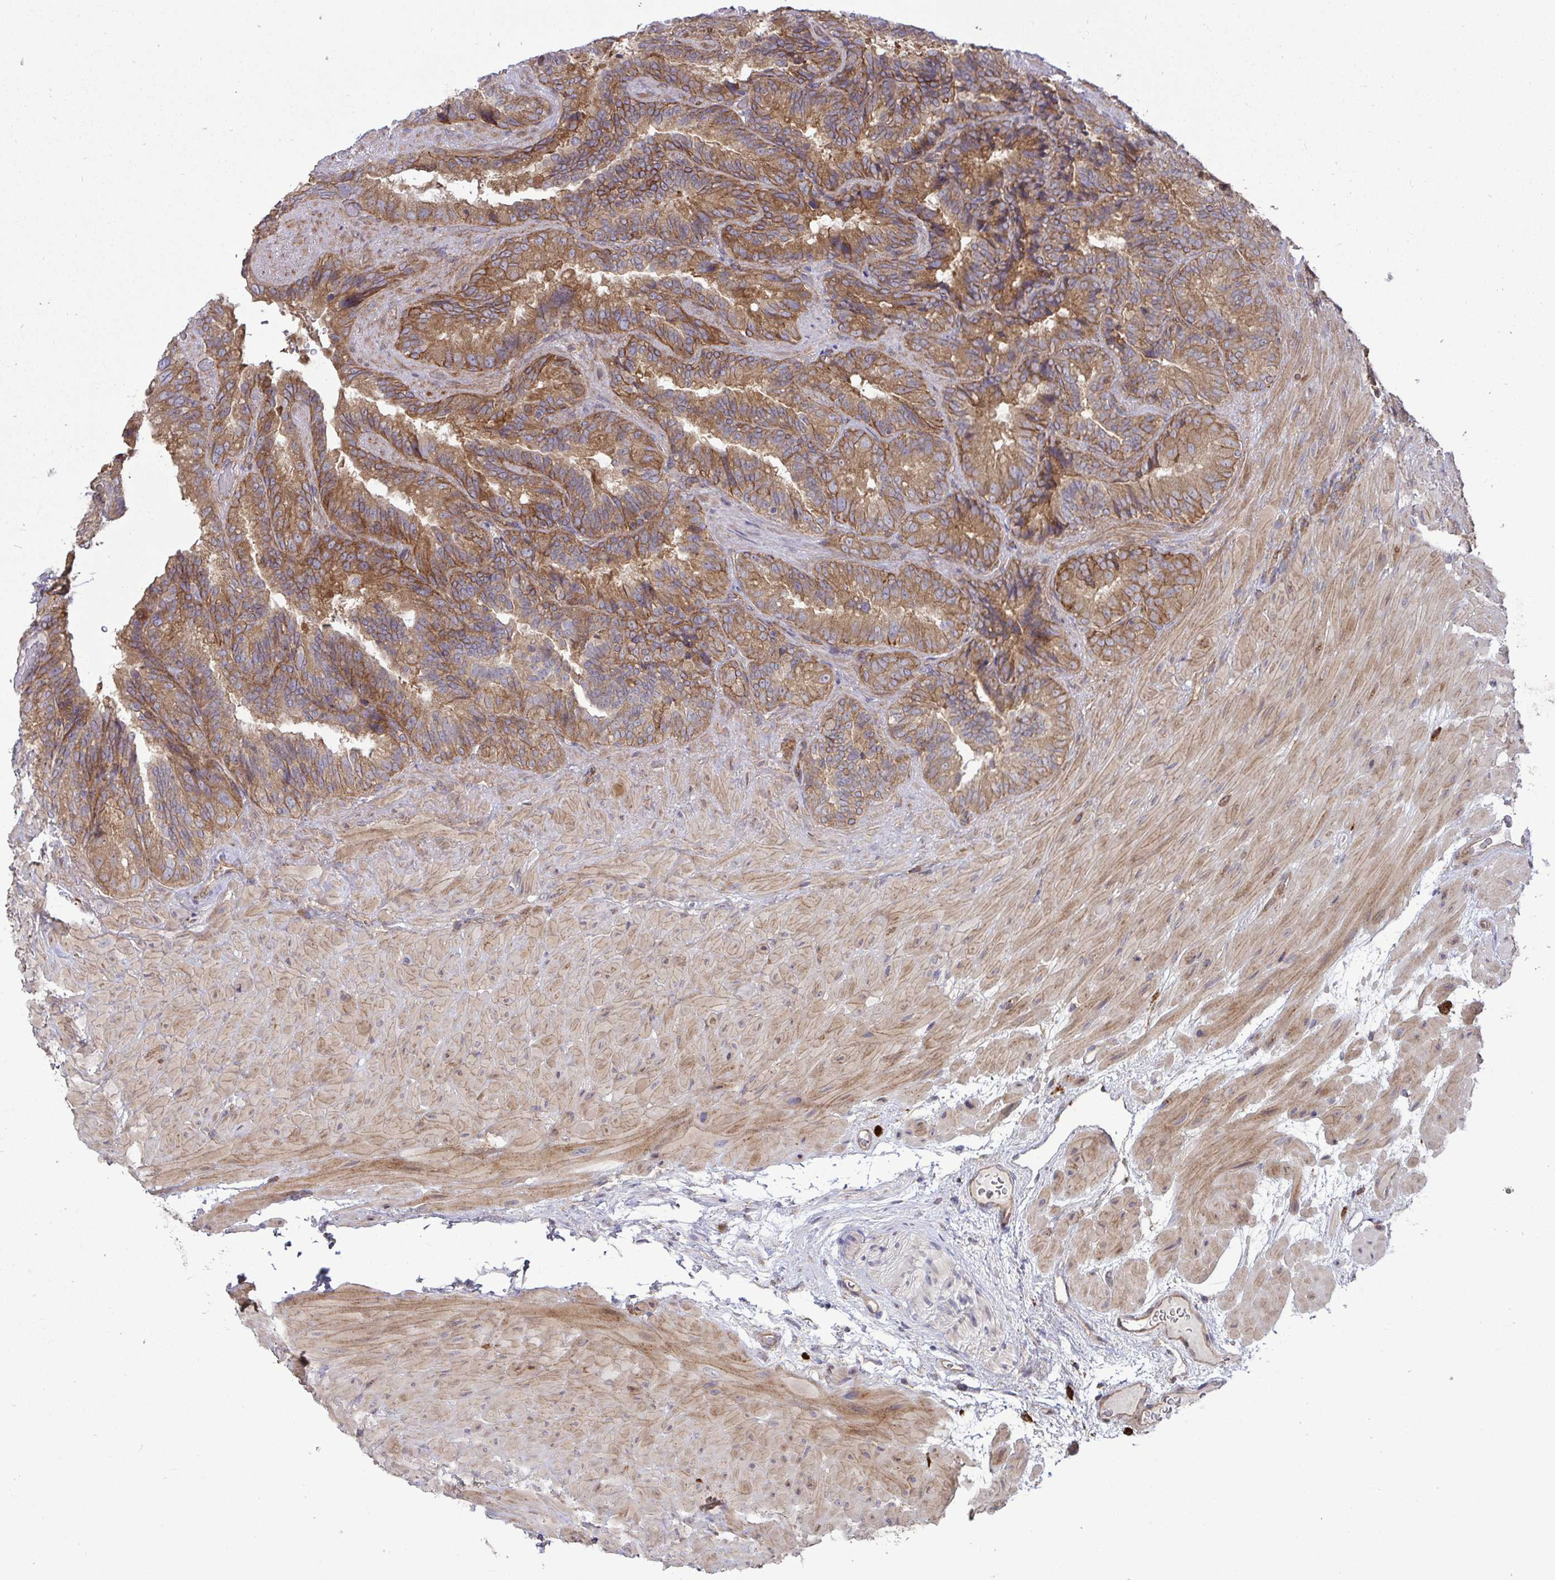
{"staining": {"intensity": "moderate", "quantity": ">75%", "location": "cytoplasmic/membranous"}, "tissue": "seminal vesicle", "cell_type": "Glandular cells", "image_type": "normal", "snomed": [{"axis": "morphology", "description": "Normal tissue, NOS"}, {"axis": "topography", "description": "Seminal veicle"}], "caption": "Moderate cytoplasmic/membranous positivity is identified in approximately >75% of glandular cells in normal seminal vesicle.", "gene": "SH2D1B", "patient": {"sex": "male", "age": 60}}